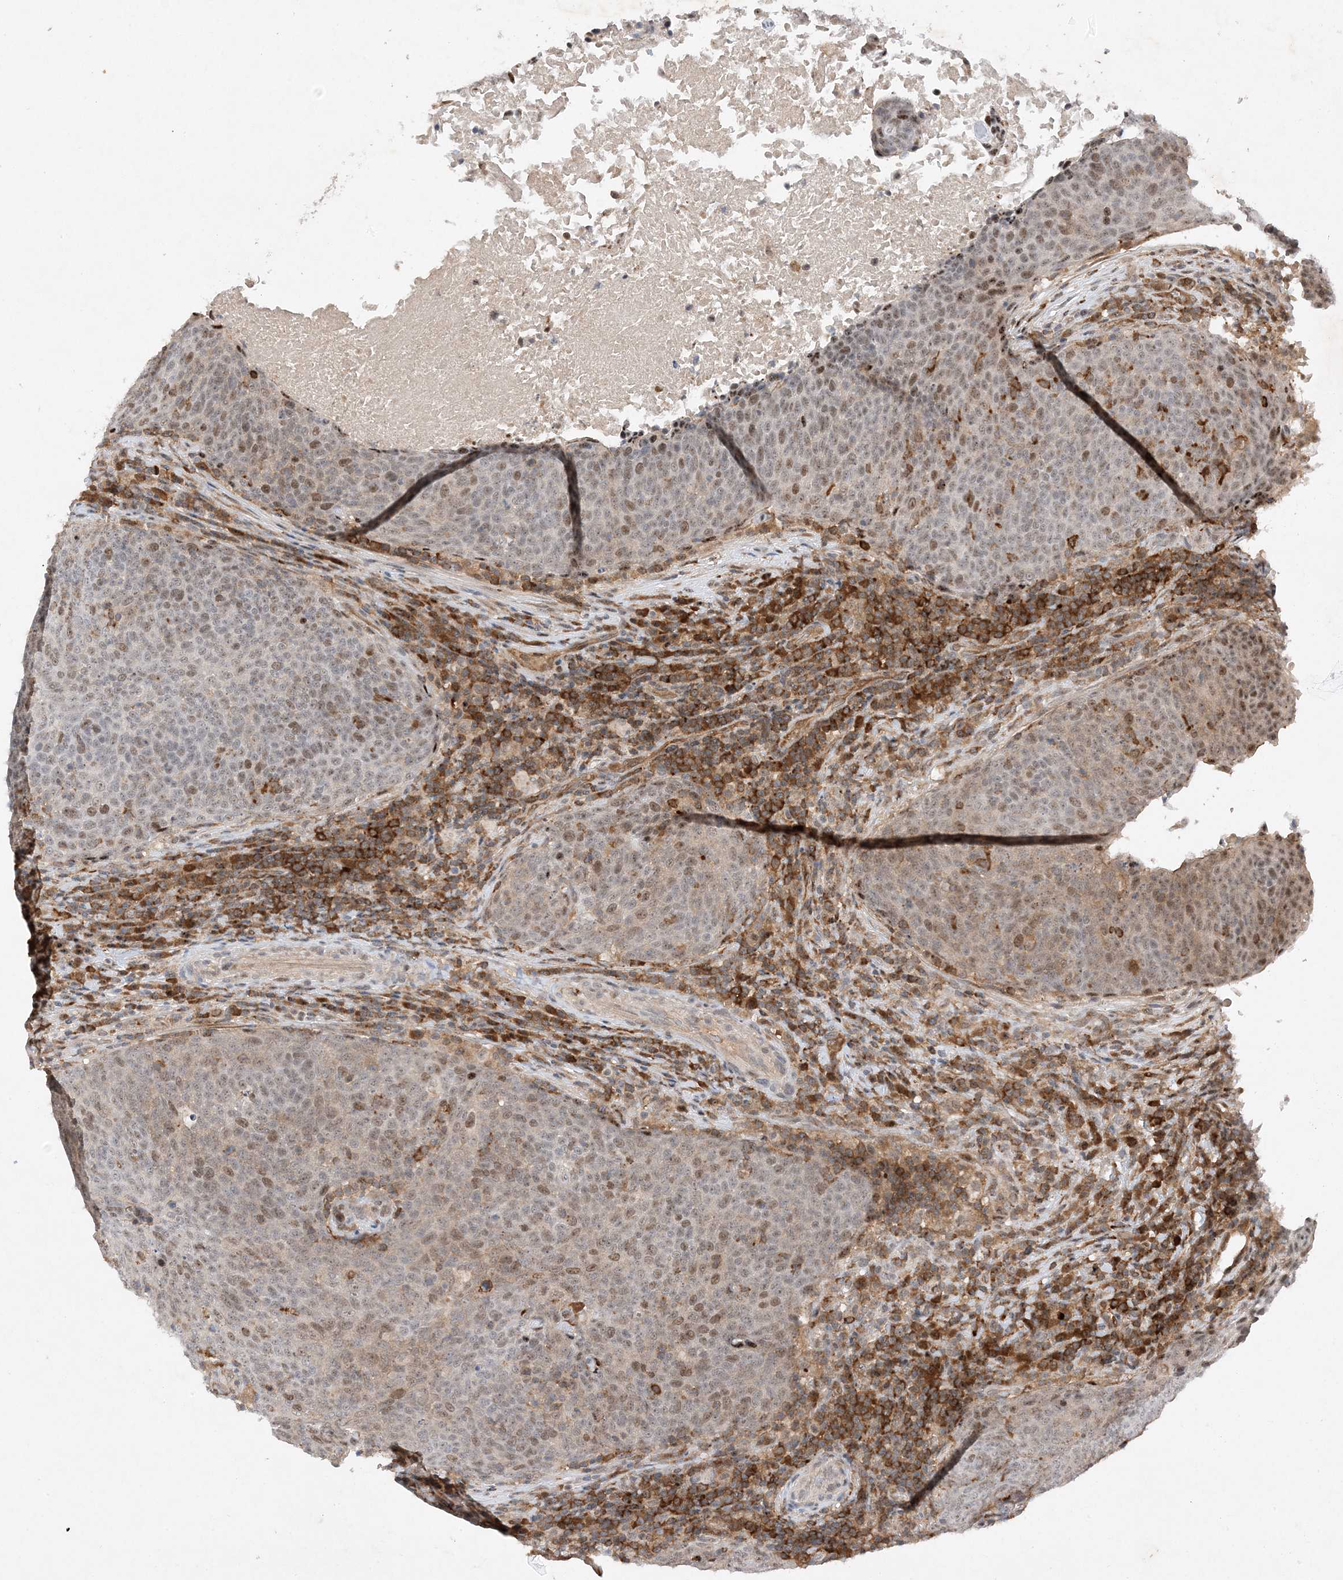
{"staining": {"intensity": "moderate", "quantity": "25%-75%", "location": "nuclear"}, "tissue": "head and neck cancer", "cell_type": "Tumor cells", "image_type": "cancer", "snomed": [{"axis": "morphology", "description": "Squamous cell carcinoma, NOS"}, {"axis": "morphology", "description": "Squamous cell carcinoma, metastatic, NOS"}, {"axis": "topography", "description": "Lymph node"}, {"axis": "topography", "description": "Head-Neck"}], "caption": "There is medium levels of moderate nuclear positivity in tumor cells of squamous cell carcinoma (head and neck), as demonstrated by immunohistochemical staining (brown color).", "gene": "MAST3", "patient": {"sex": "male", "age": 62}}